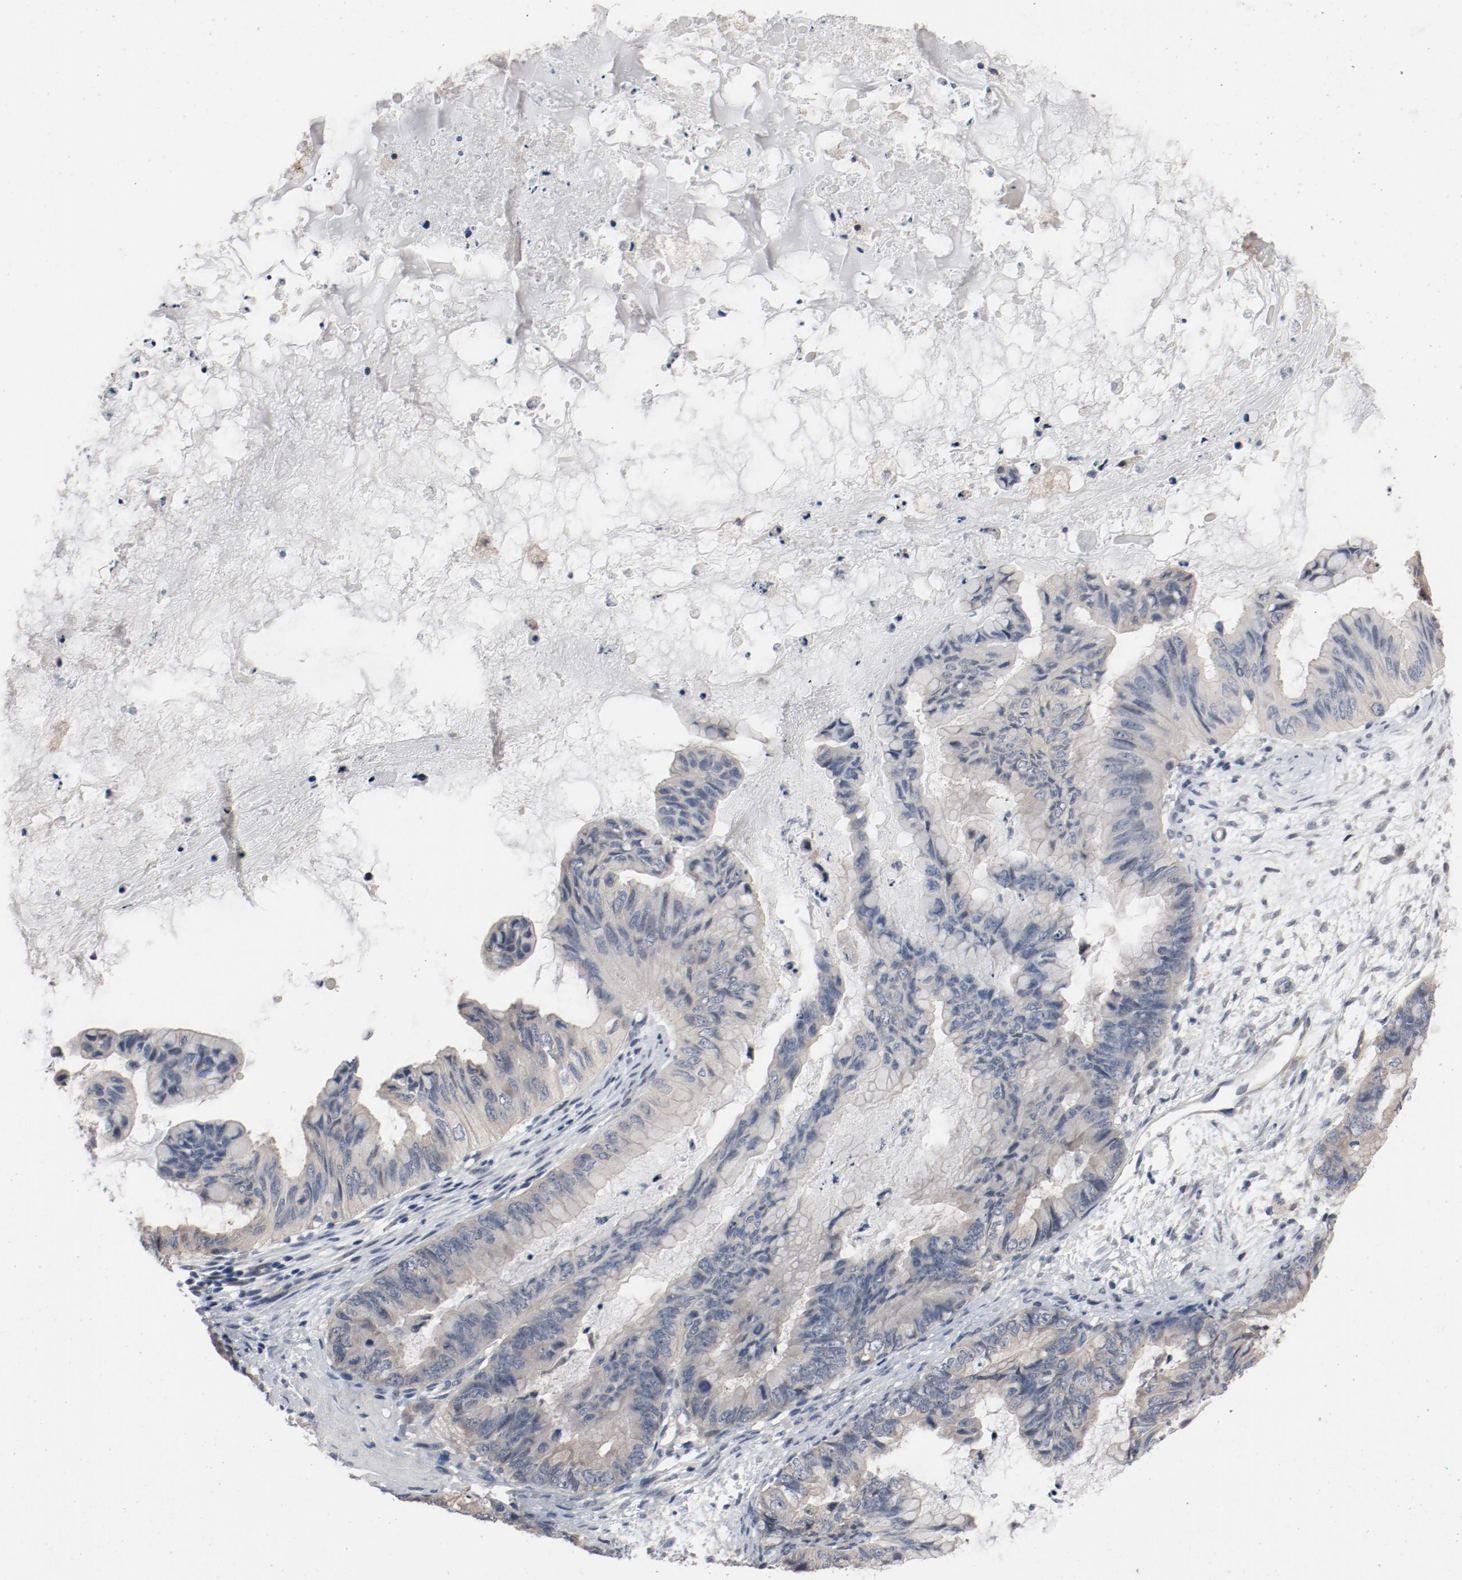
{"staining": {"intensity": "weak", "quantity": ">75%", "location": "cytoplasmic/membranous"}, "tissue": "ovarian cancer", "cell_type": "Tumor cells", "image_type": "cancer", "snomed": [{"axis": "morphology", "description": "Cystadenocarcinoma, mucinous, NOS"}, {"axis": "topography", "description": "Ovary"}], "caption": "High-magnification brightfield microscopy of ovarian mucinous cystadenocarcinoma stained with DAB (brown) and counterstained with hematoxylin (blue). tumor cells exhibit weak cytoplasmic/membranous expression is identified in approximately>75% of cells.", "gene": "DNAL4", "patient": {"sex": "female", "age": 36}}